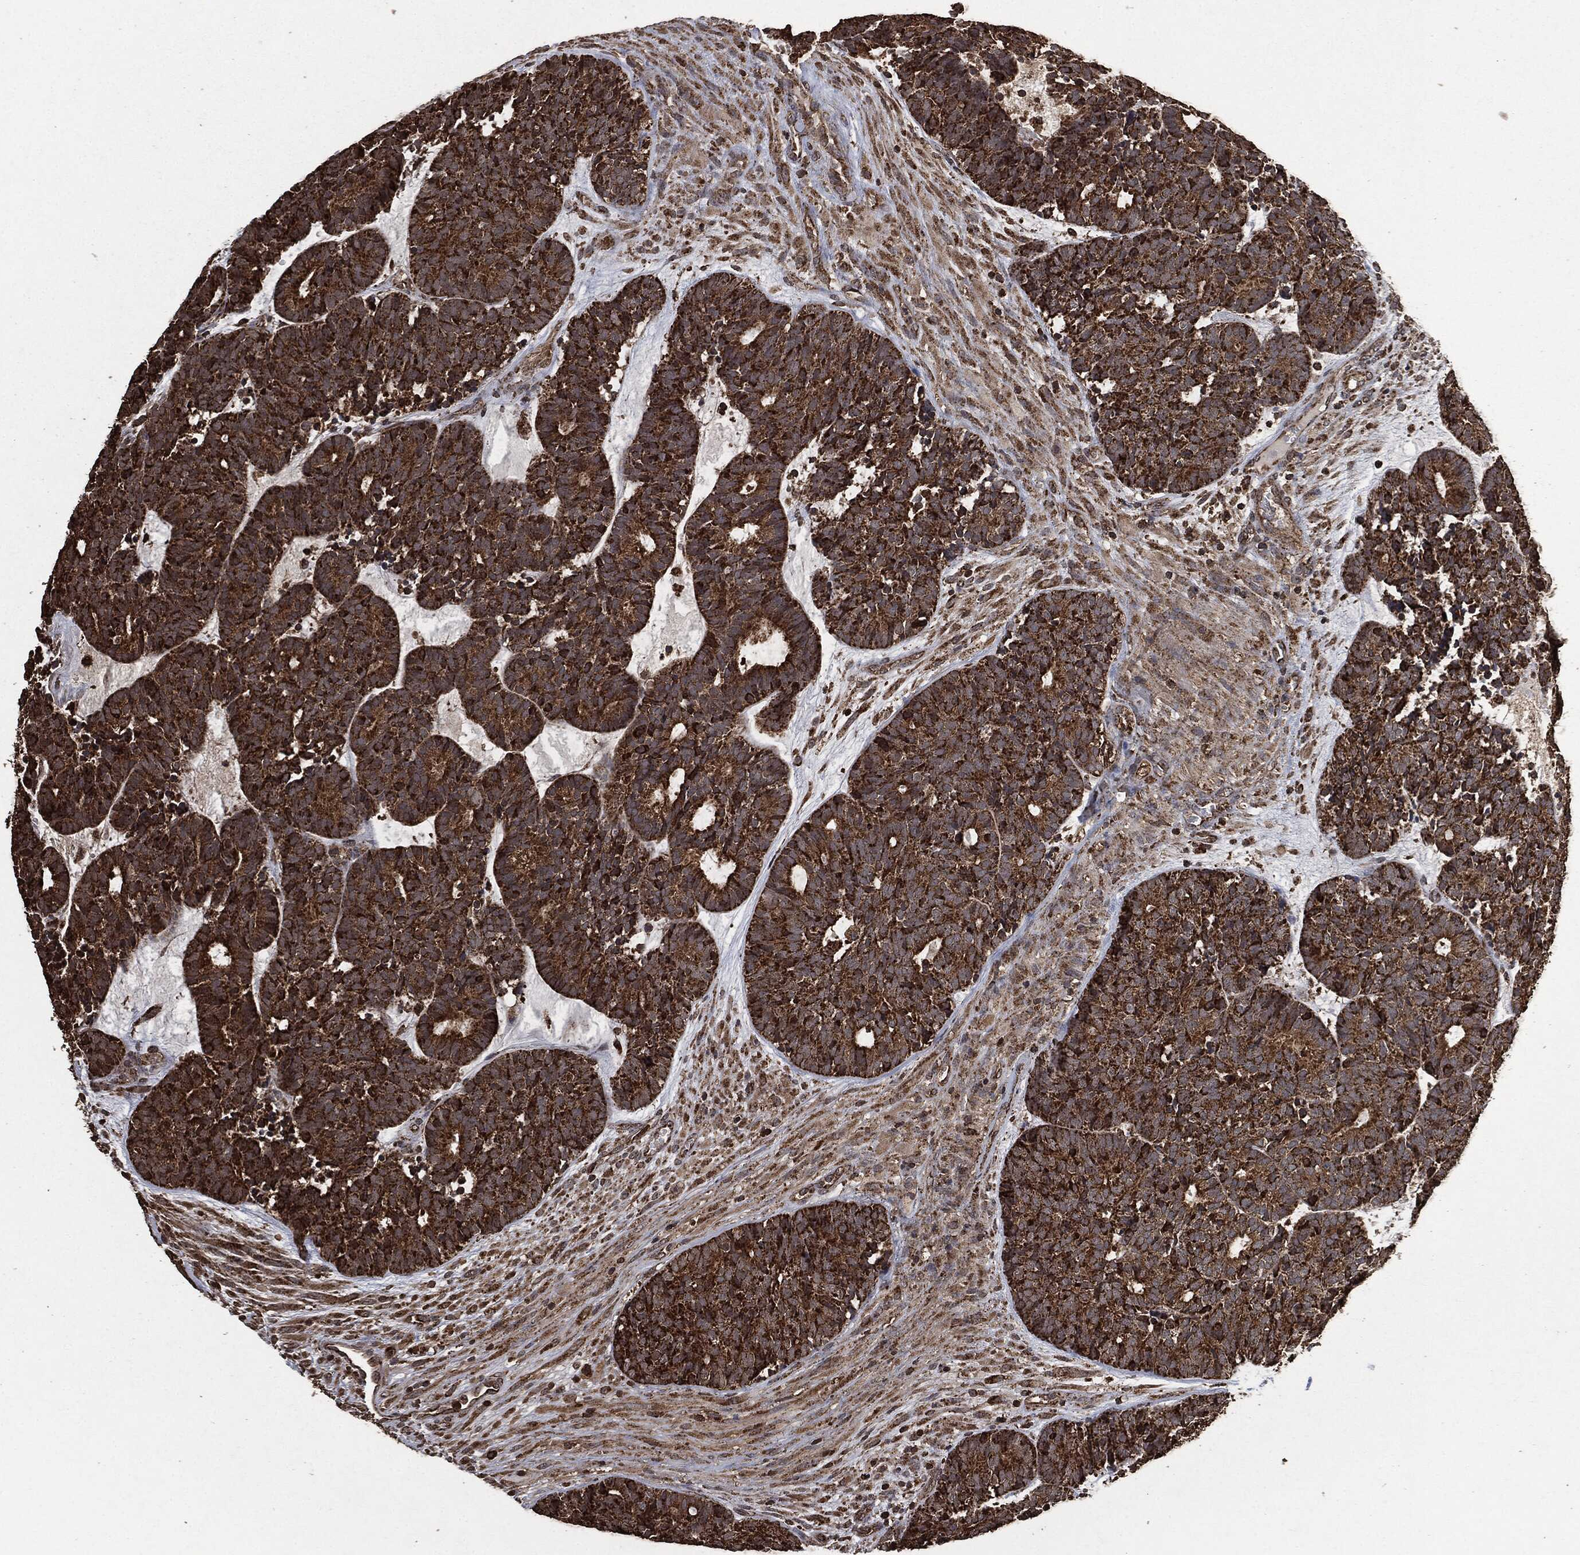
{"staining": {"intensity": "strong", "quantity": ">75%", "location": "cytoplasmic/membranous"}, "tissue": "head and neck cancer", "cell_type": "Tumor cells", "image_type": "cancer", "snomed": [{"axis": "morphology", "description": "Adenocarcinoma, NOS"}, {"axis": "topography", "description": "Head-Neck"}], "caption": "Brown immunohistochemical staining in human adenocarcinoma (head and neck) displays strong cytoplasmic/membranous positivity in approximately >75% of tumor cells.", "gene": "LIG3", "patient": {"sex": "female", "age": 81}}